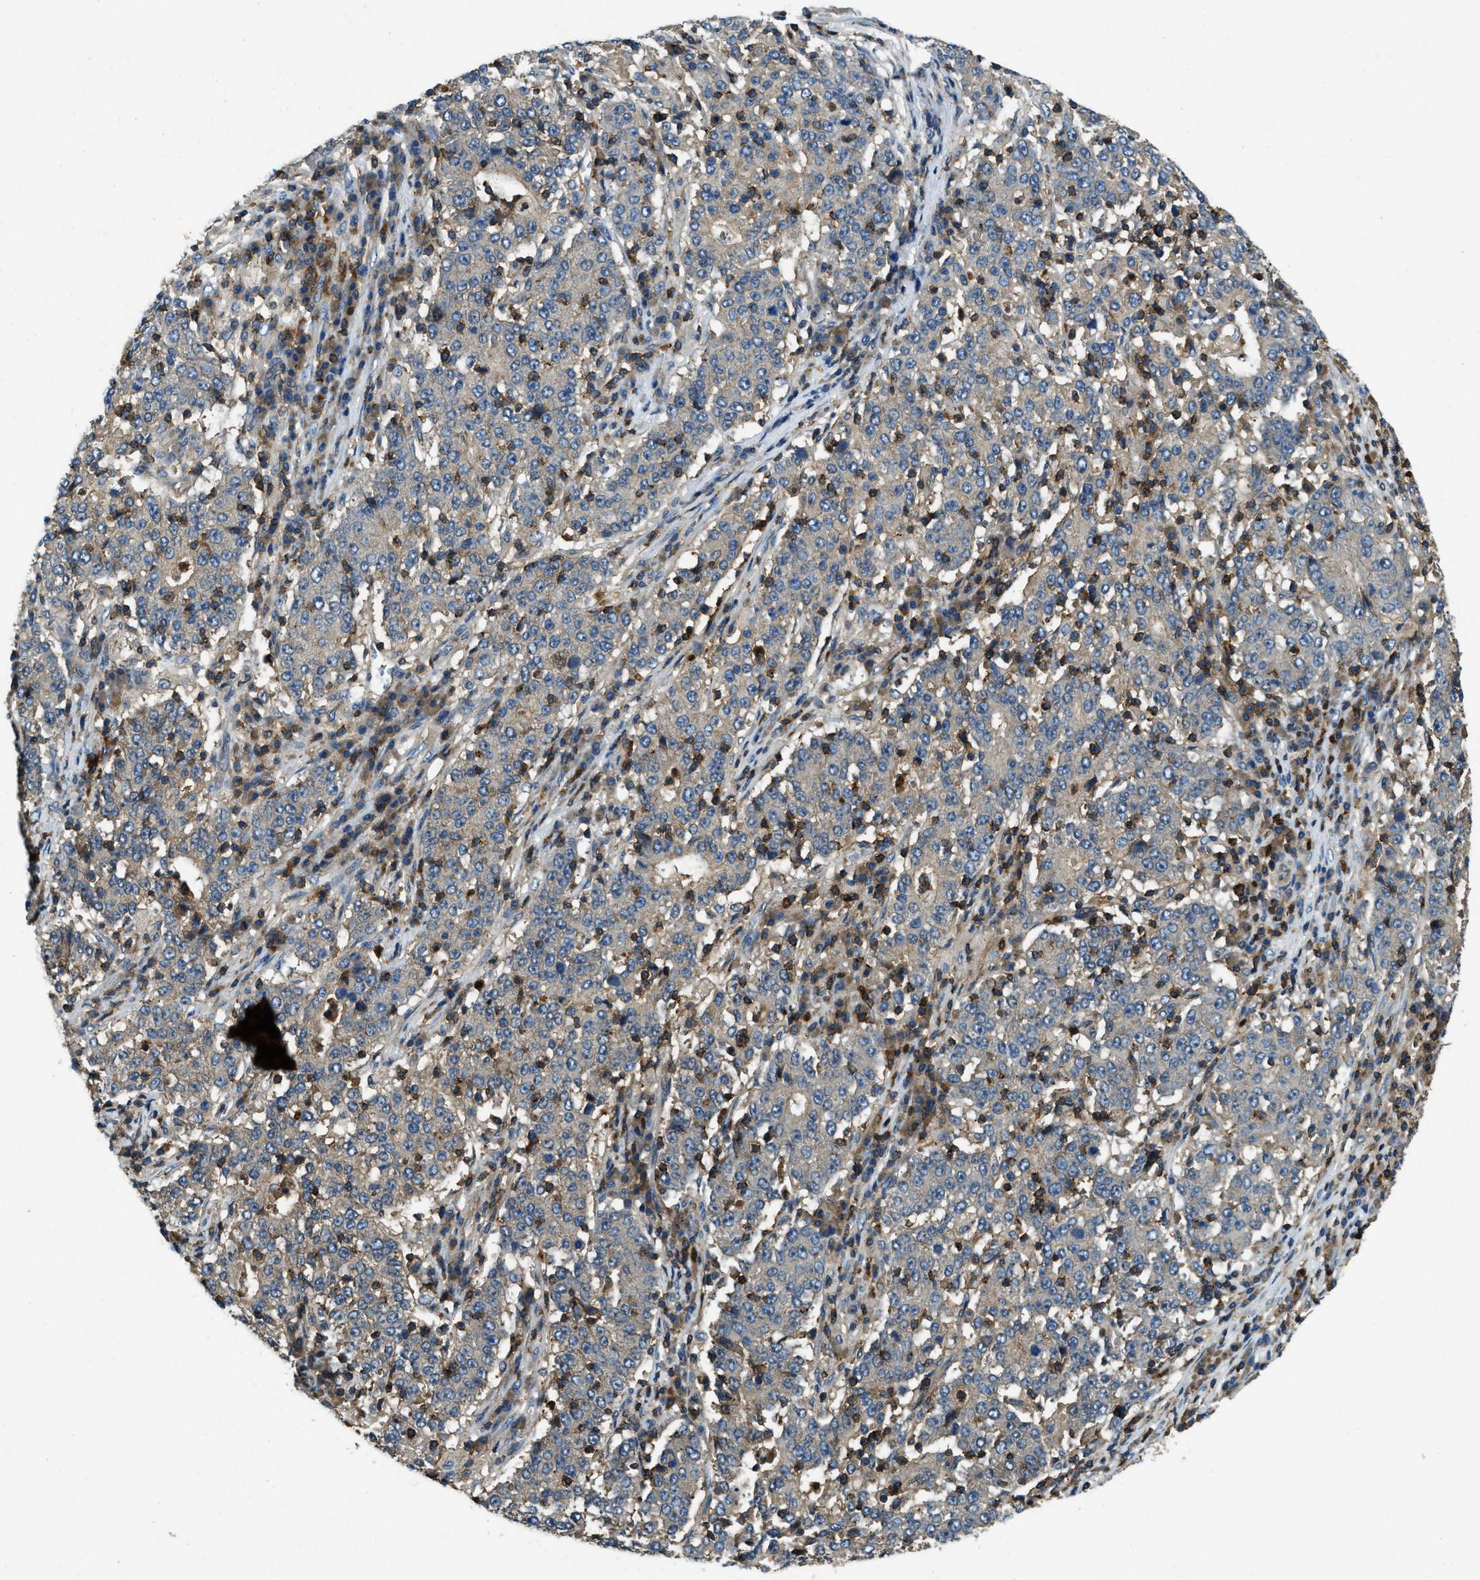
{"staining": {"intensity": "weak", "quantity": "<25%", "location": "cytoplasmic/membranous"}, "tissue": "stomach cancer", "cell_type": "Tumor cells", "image_type": "cancer", "snomed": [{"axis": "morphology", "description": "Adenocarcinoma, NOS"}, {"axis": "topography", "description": "Stomach"}], "caption": "DAB immunohistochemical staining of human adenocarcinoma (stomach) demonstrates no significant positivity in tumor cells. (DAB IHC, high magnification).", "gene": "ATP8B1", "patient": {"sex": "male", "age": 59}}